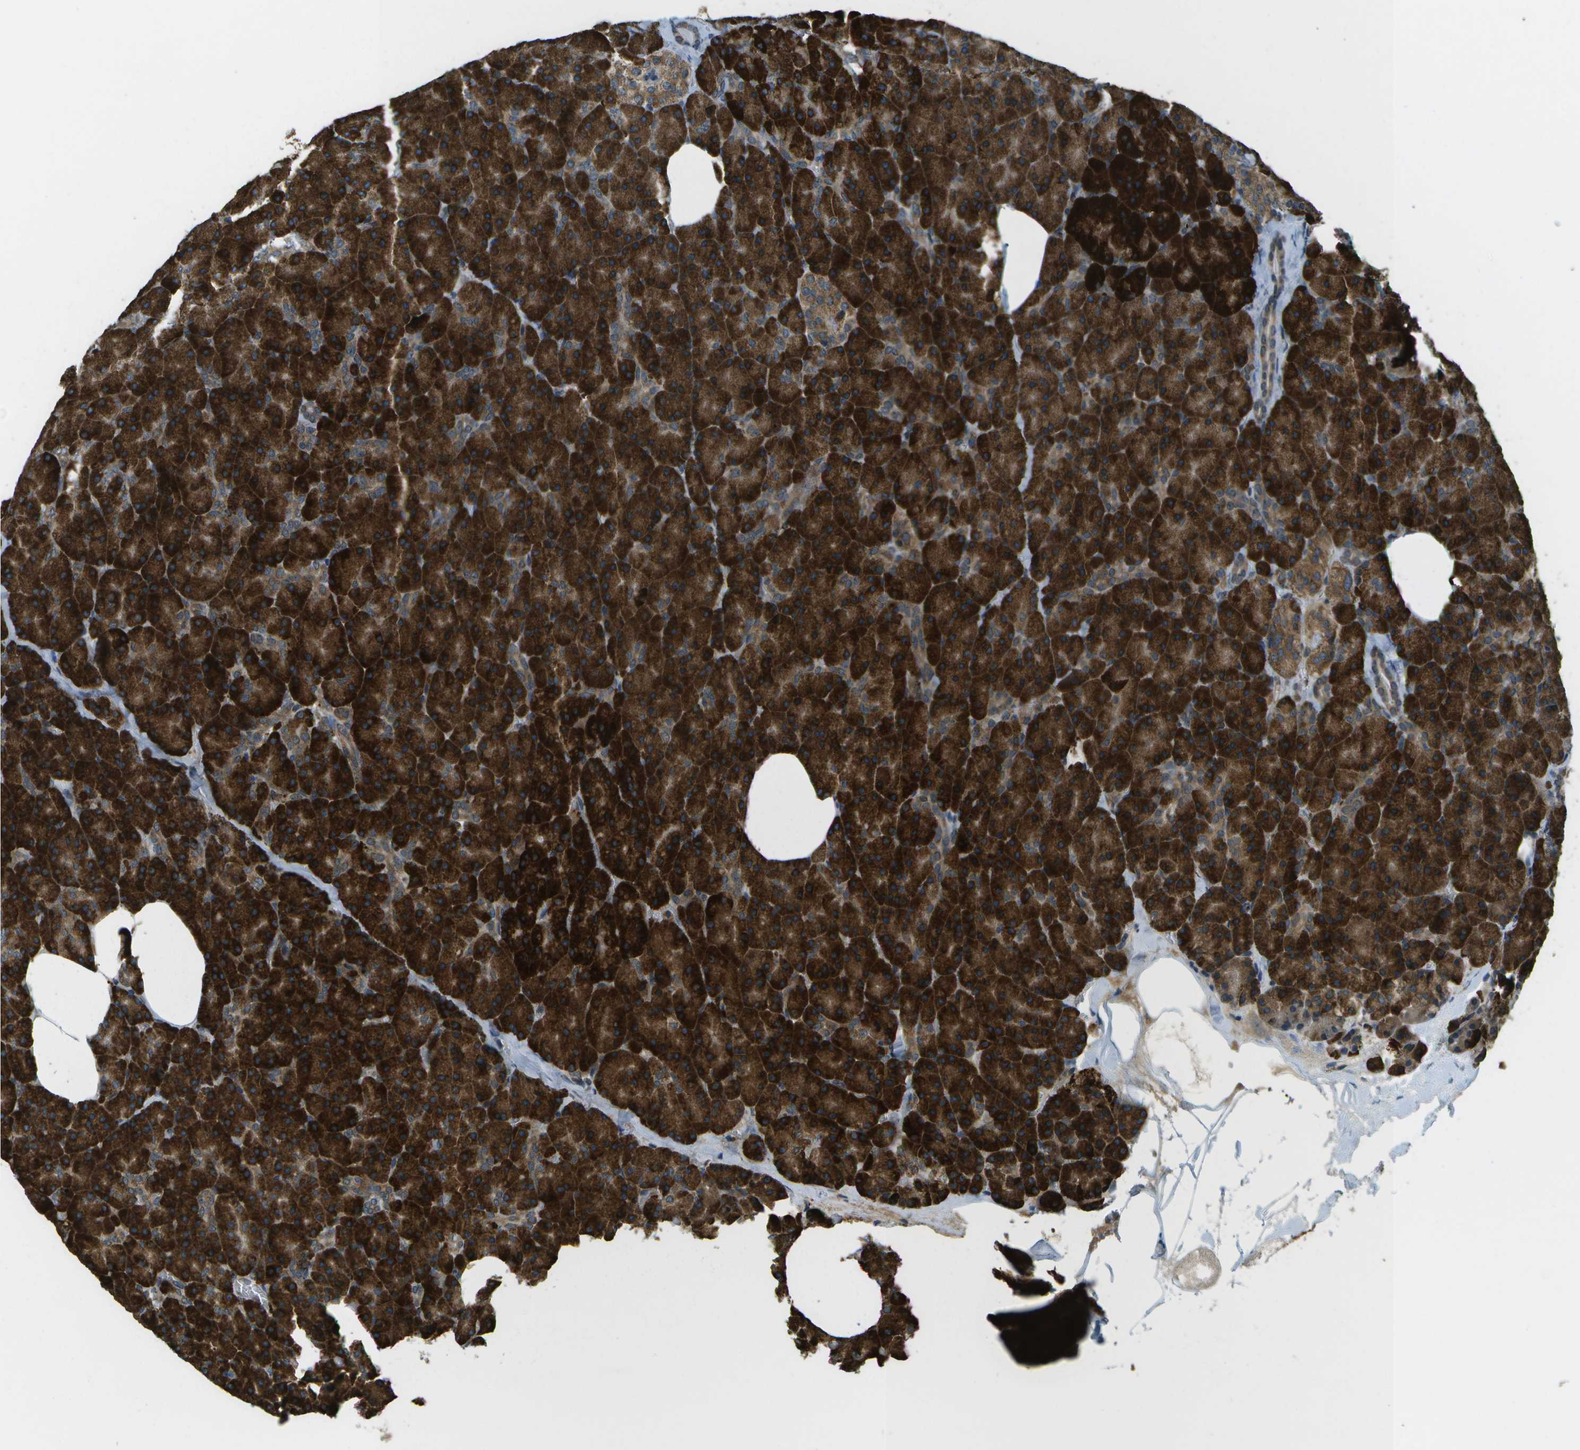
{"staining": {"intensity": "strong", "quantity": ">75%", "location": "cytoplasmic/membranous"}, "tissue": "pancreas", "cell_type": "Exocrine glandular cells", "image_type": "normal", "snomed": [{"axis": "morphology", "description": "Normal tissue, NOS"}, {"axis": "topography", "description": "Pancreas"}], "caption": "Unremarkable pancreas was stained to show a protein in brown. There is high levels of strong cytoplasmic/membranous staining in approximately >75% of exocrine glandular cells. (DAB = brown stain, brightfield microscopy at high magnification).", "gene": "USP30", "patient": {"sex": "female", "age": 35}}